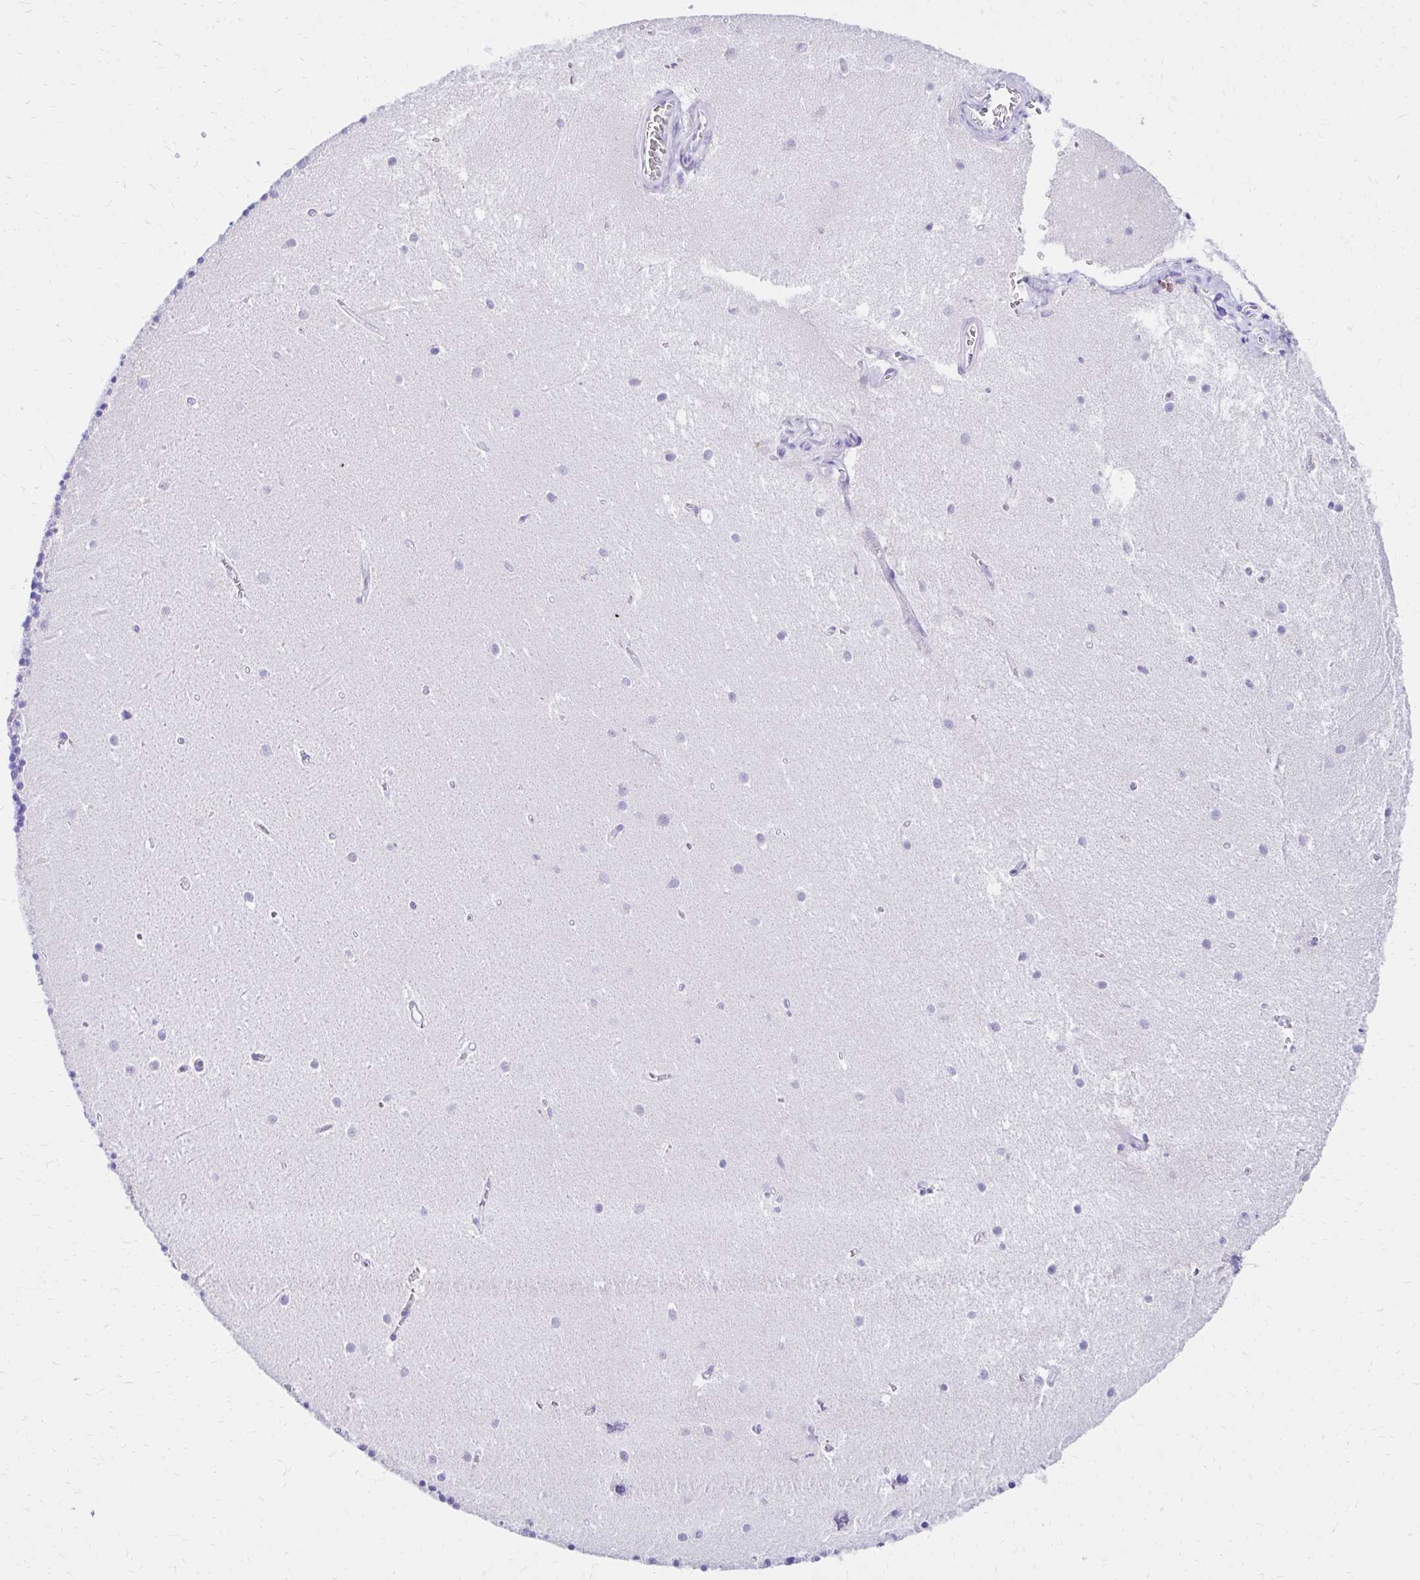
{"staining": {"intensity": "negative", "quantity": "none", "location": "none"}, "tissue": "cerebellum", "cell_type": "Cells in granular layer", "image_type": "normal", "snomed": [{"axis": "morphology", "description": "Normal tissue, NOS"}, {"axis": "topography", "description": "Cerebellum"}], "caption": "This is an immunohistochemistry (IHC) image of normal human cerebellum. There is no positivity in cells in granular layer.", "gene": "S100G", "patient": {"sex": "male", "age": 54}}